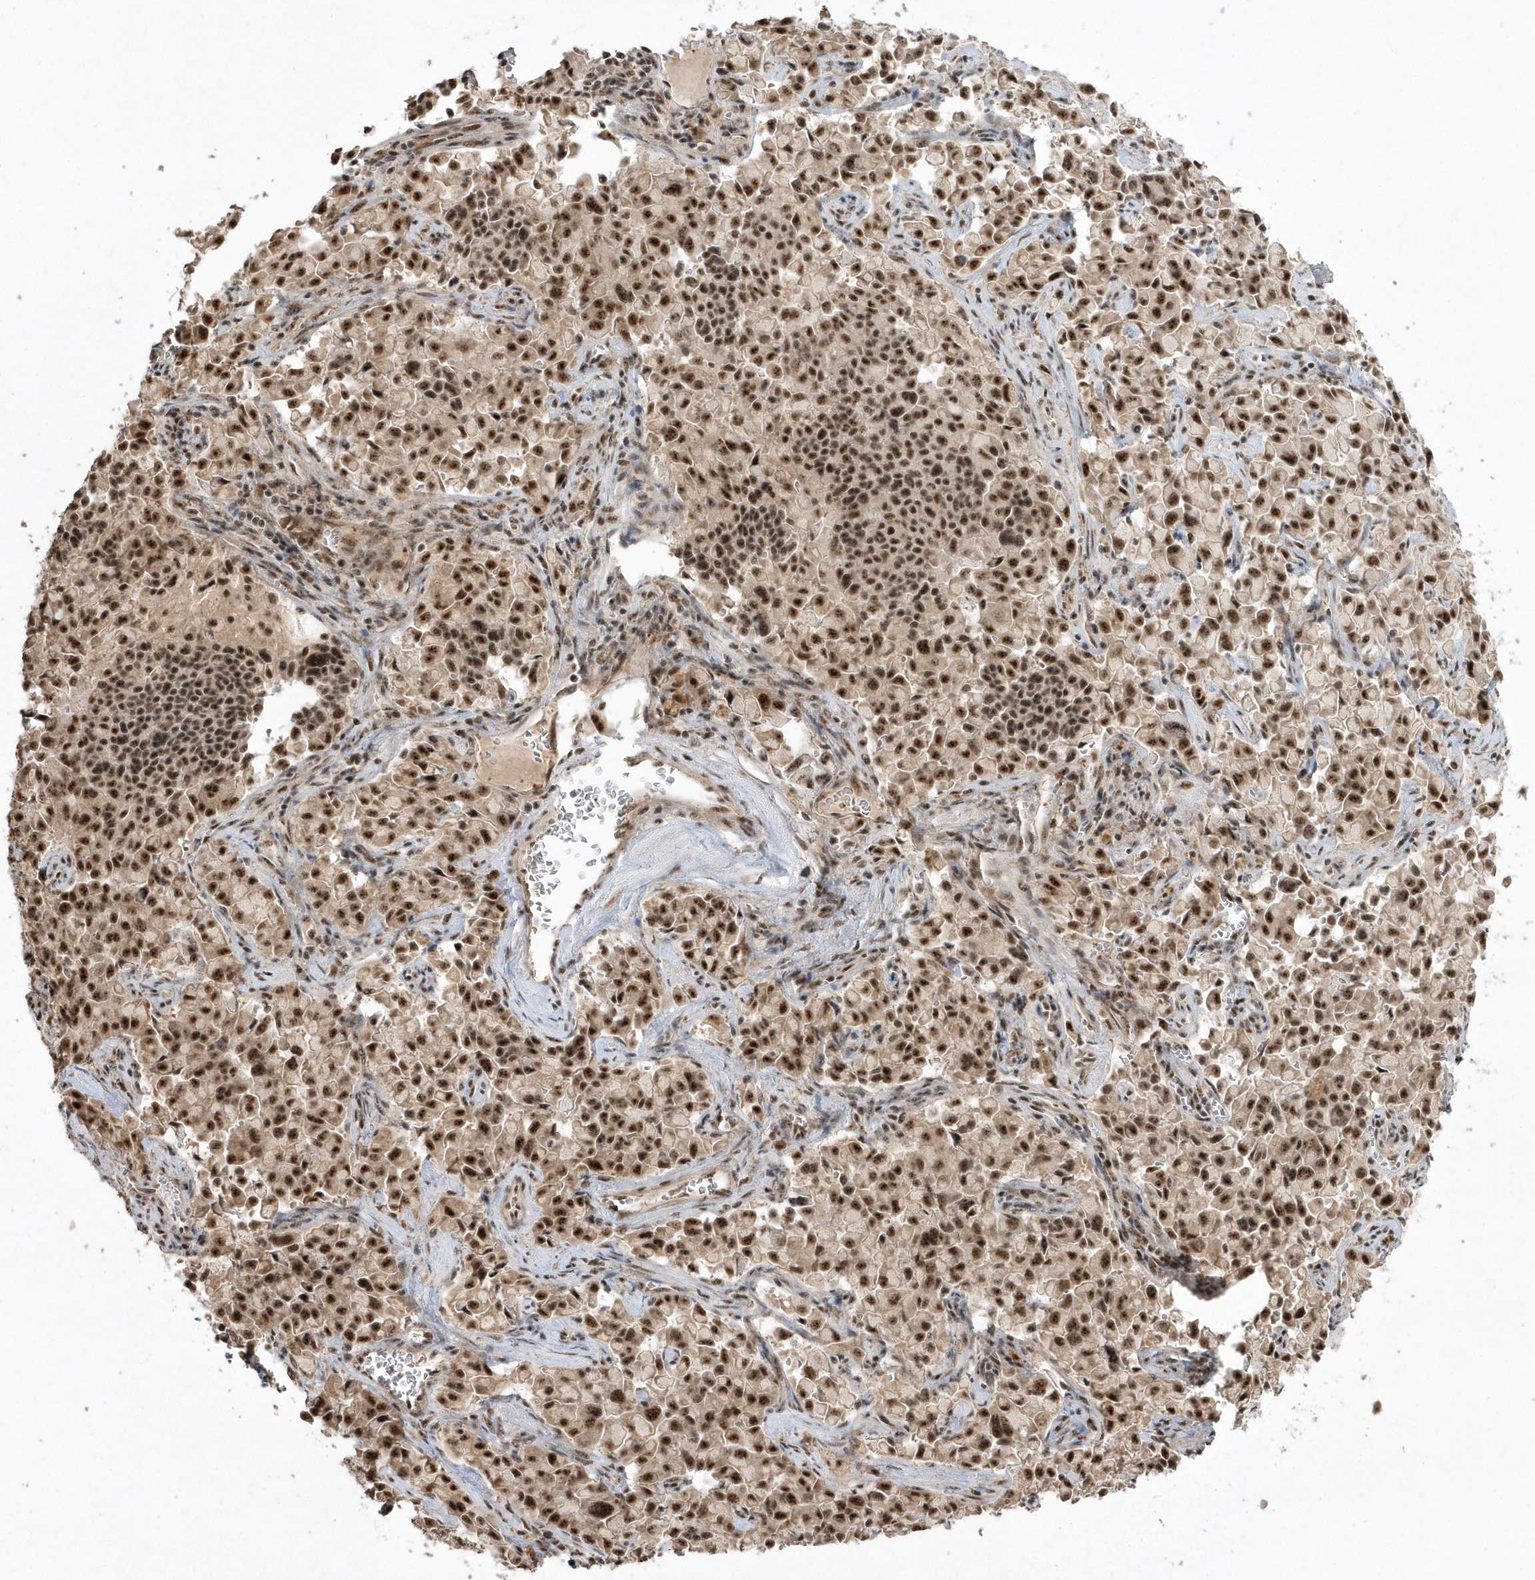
{"staining": {"intensity": "strong", "quantity": ">75%", "location": "nuclear"}, "tissue": "pancreatic cancer", "cell_type": "Tumor cells", "image_type": "cancer", "snomed": [{"axis": "morphology", "description": "Adenocarcinoma, NOS"}, {"axis": "topography", "description": "Pancreas"}], "caption": "Human pancreatic cancer stained with a brown dye reveals strong nuclear positive positivity in approximately >75% of tumor cells.", "gene": "POLR3B", "patient": {"sex": "male", "age": 65}}